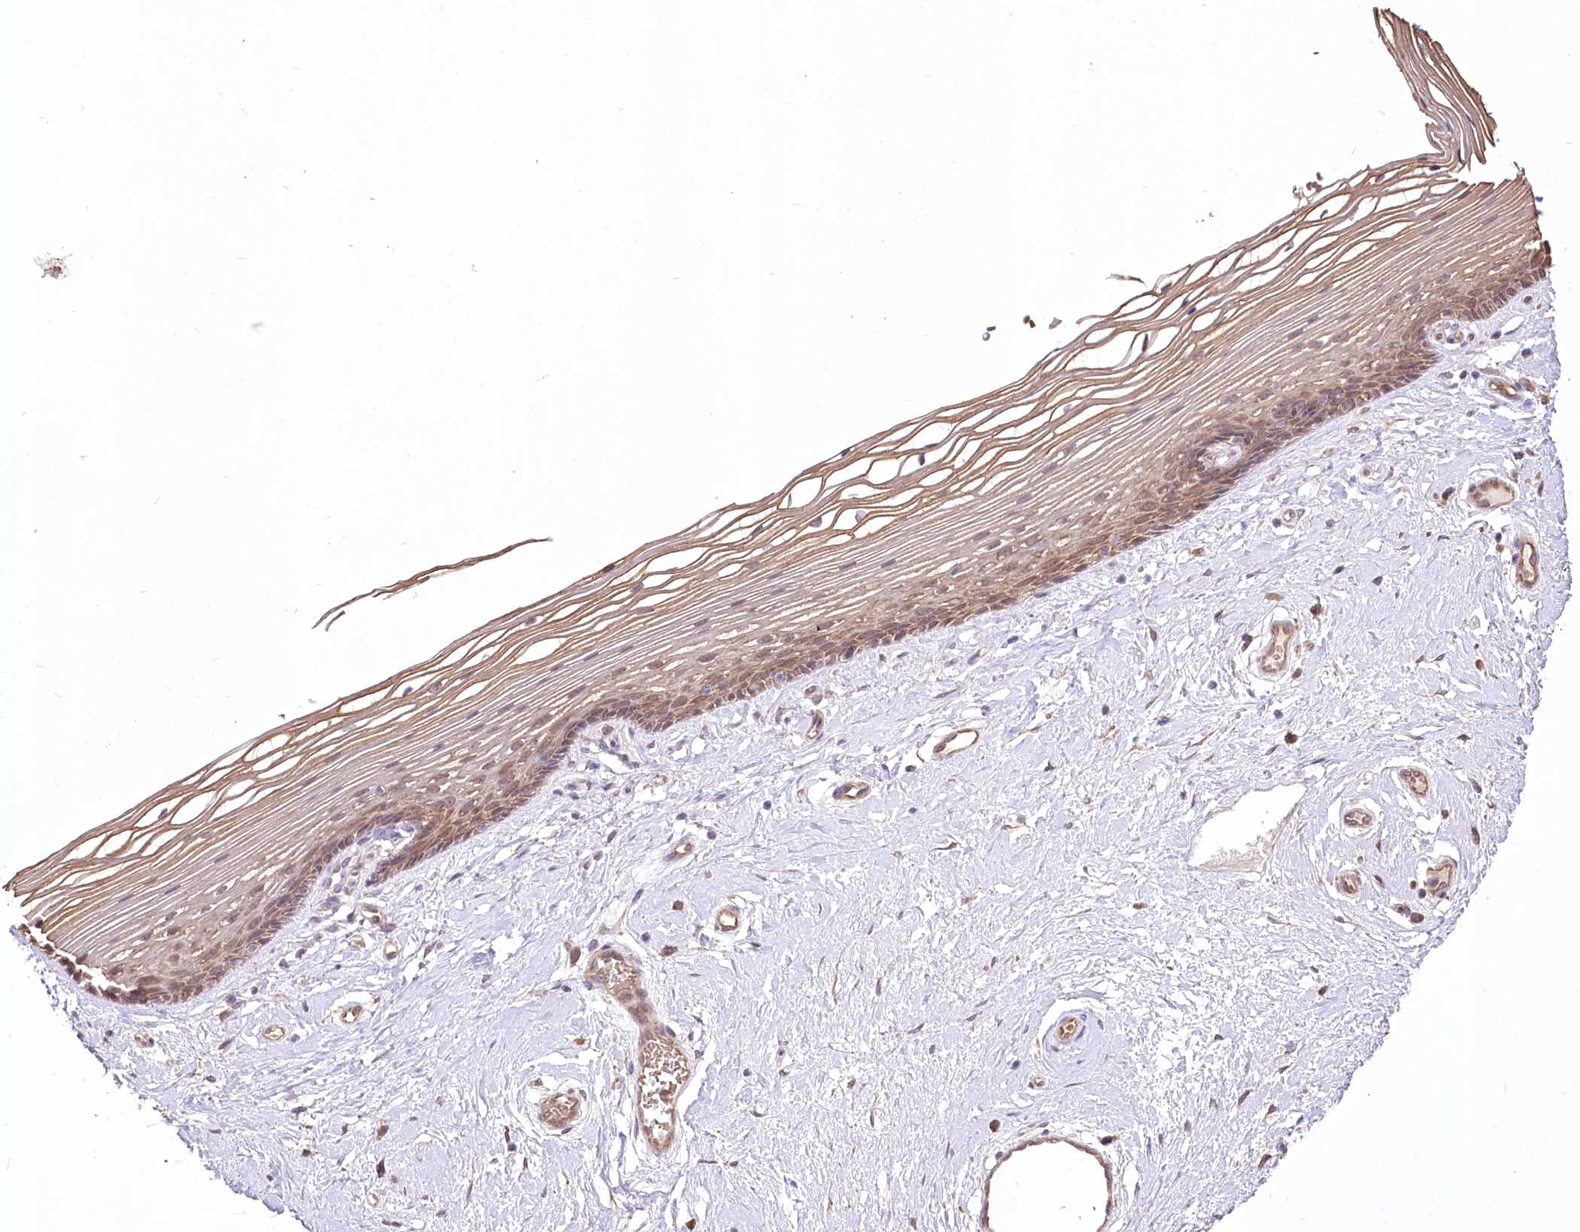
{"staining": {"intensity": "moderate", "quantity": ">75%", "location": "cytoplasmic/membranous"}, "tissue": "vagina", "cell_type": "Squamous epithelial cells", "image_type": "normal", "snomed": [{"axis": "morphology", "description": "Normal tissue, NOS"}, {"axis": "topography", "description": "Vagina"}], "caption": "IHC staining of benign vagina, which displays medium levels of moderate cytoplasmic/membranous staining in about >75% of squamous epithelial cells indicating moderate cytoplasmic/membranous protein staining. The staining was performed using DAB (brown) for protein detection and nuclei were counterstained in hematoxylin (blue).", "gene": "R3HDM2", "patient": {"sex": "female", "age": 46}}